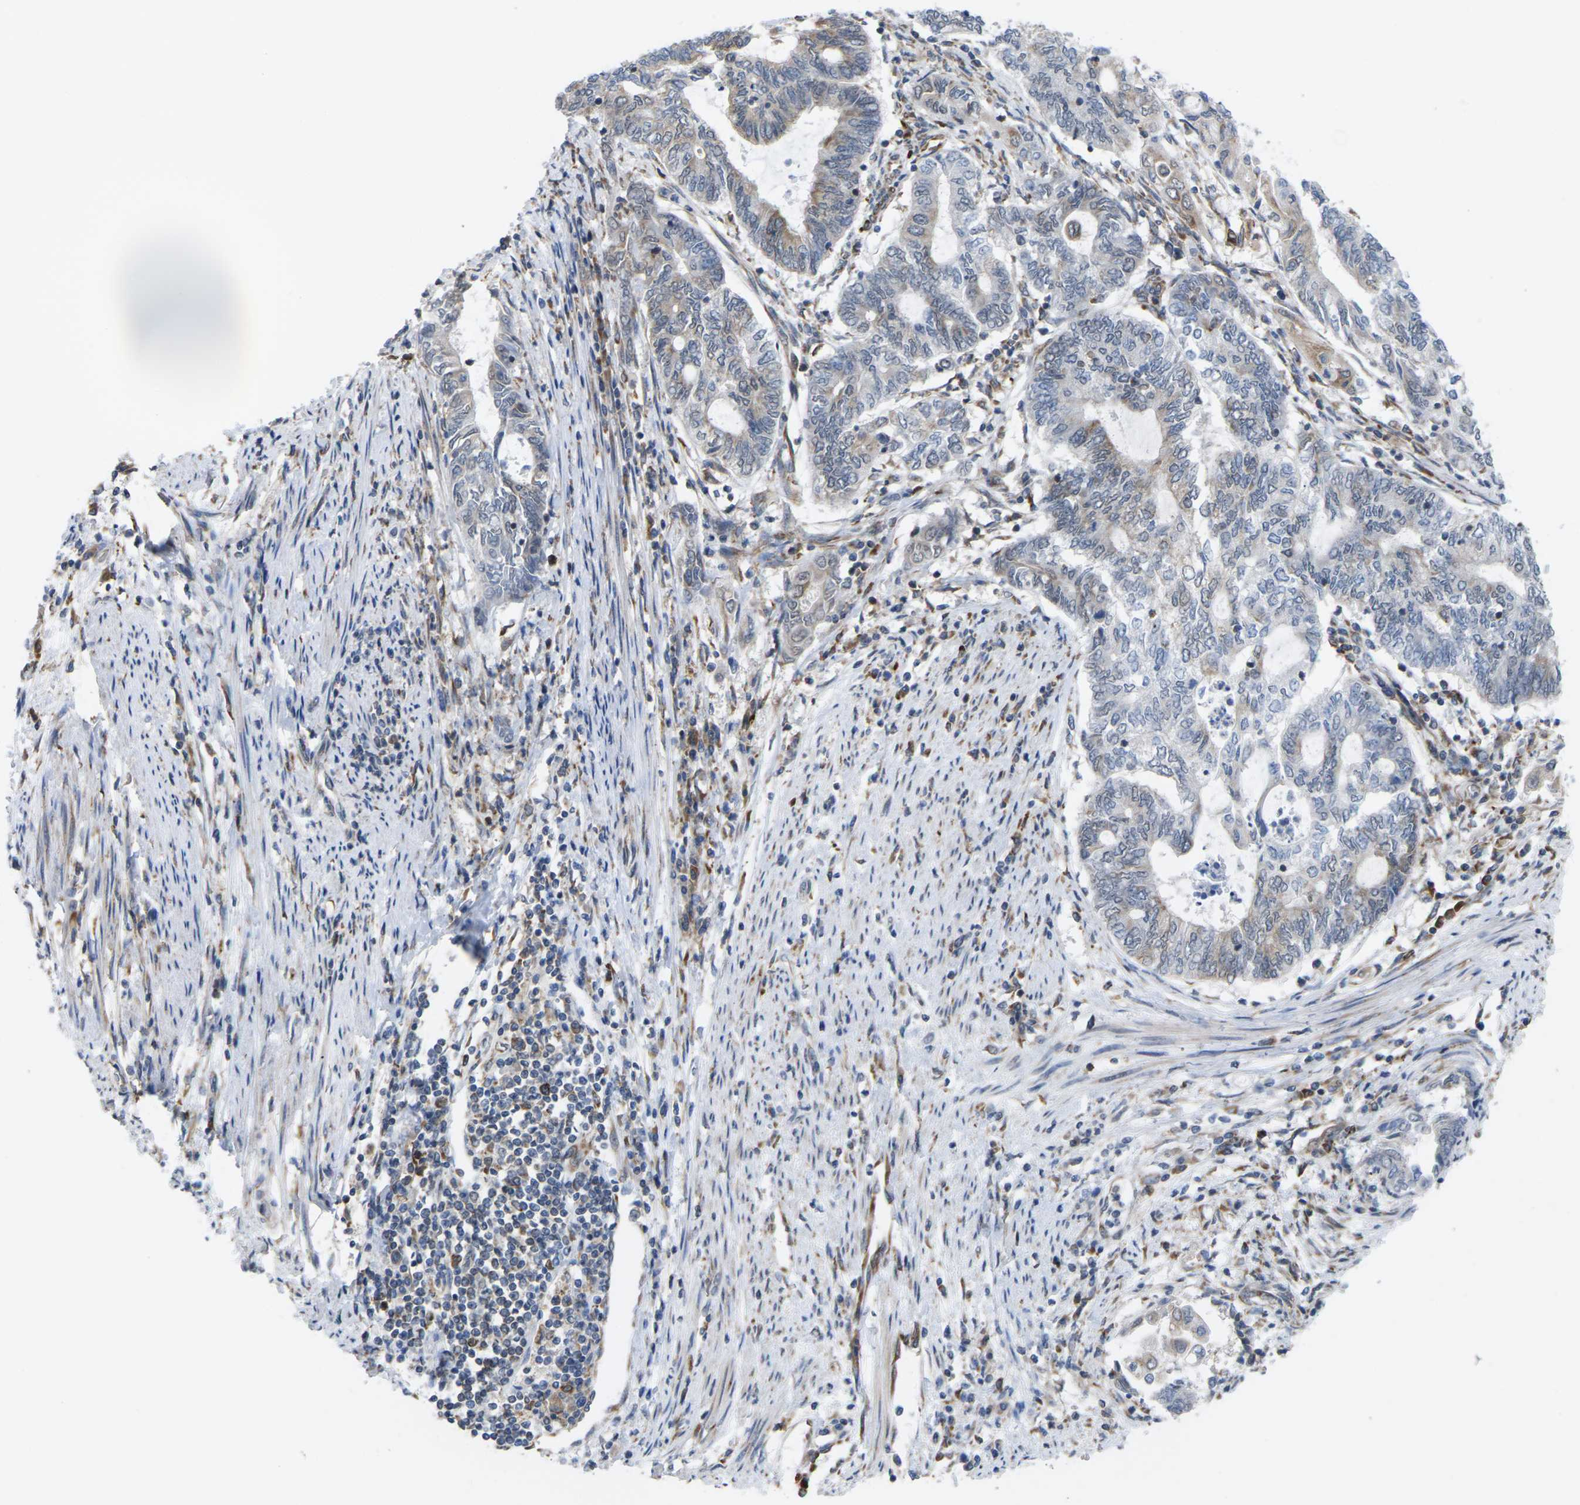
{"staining": {"intensity": "negative", "quantity": "none", "location": "none"}, "tissue": "endometrial cancer", "cell_type": "Tumor cells", "image_type": "cancer", "snomed": [{"axis": "morphology", "description": "Adenocarcinoma, NOS"}, {"axis": "topography", "description": "Uterus"}, {"axis": "topography", "description": "Endometrium"}], "caption": "IHC micrograph of neoplastic tissue: endometrial adenocarcinoma stained with DAB shows no significant protein positivity in tumor cells. (DAB (3,3'-diaminobenzidine) IHC, high magnification).", "gene": "PDZK1IP1", "patient": {"sex": "female", "age": 70}}